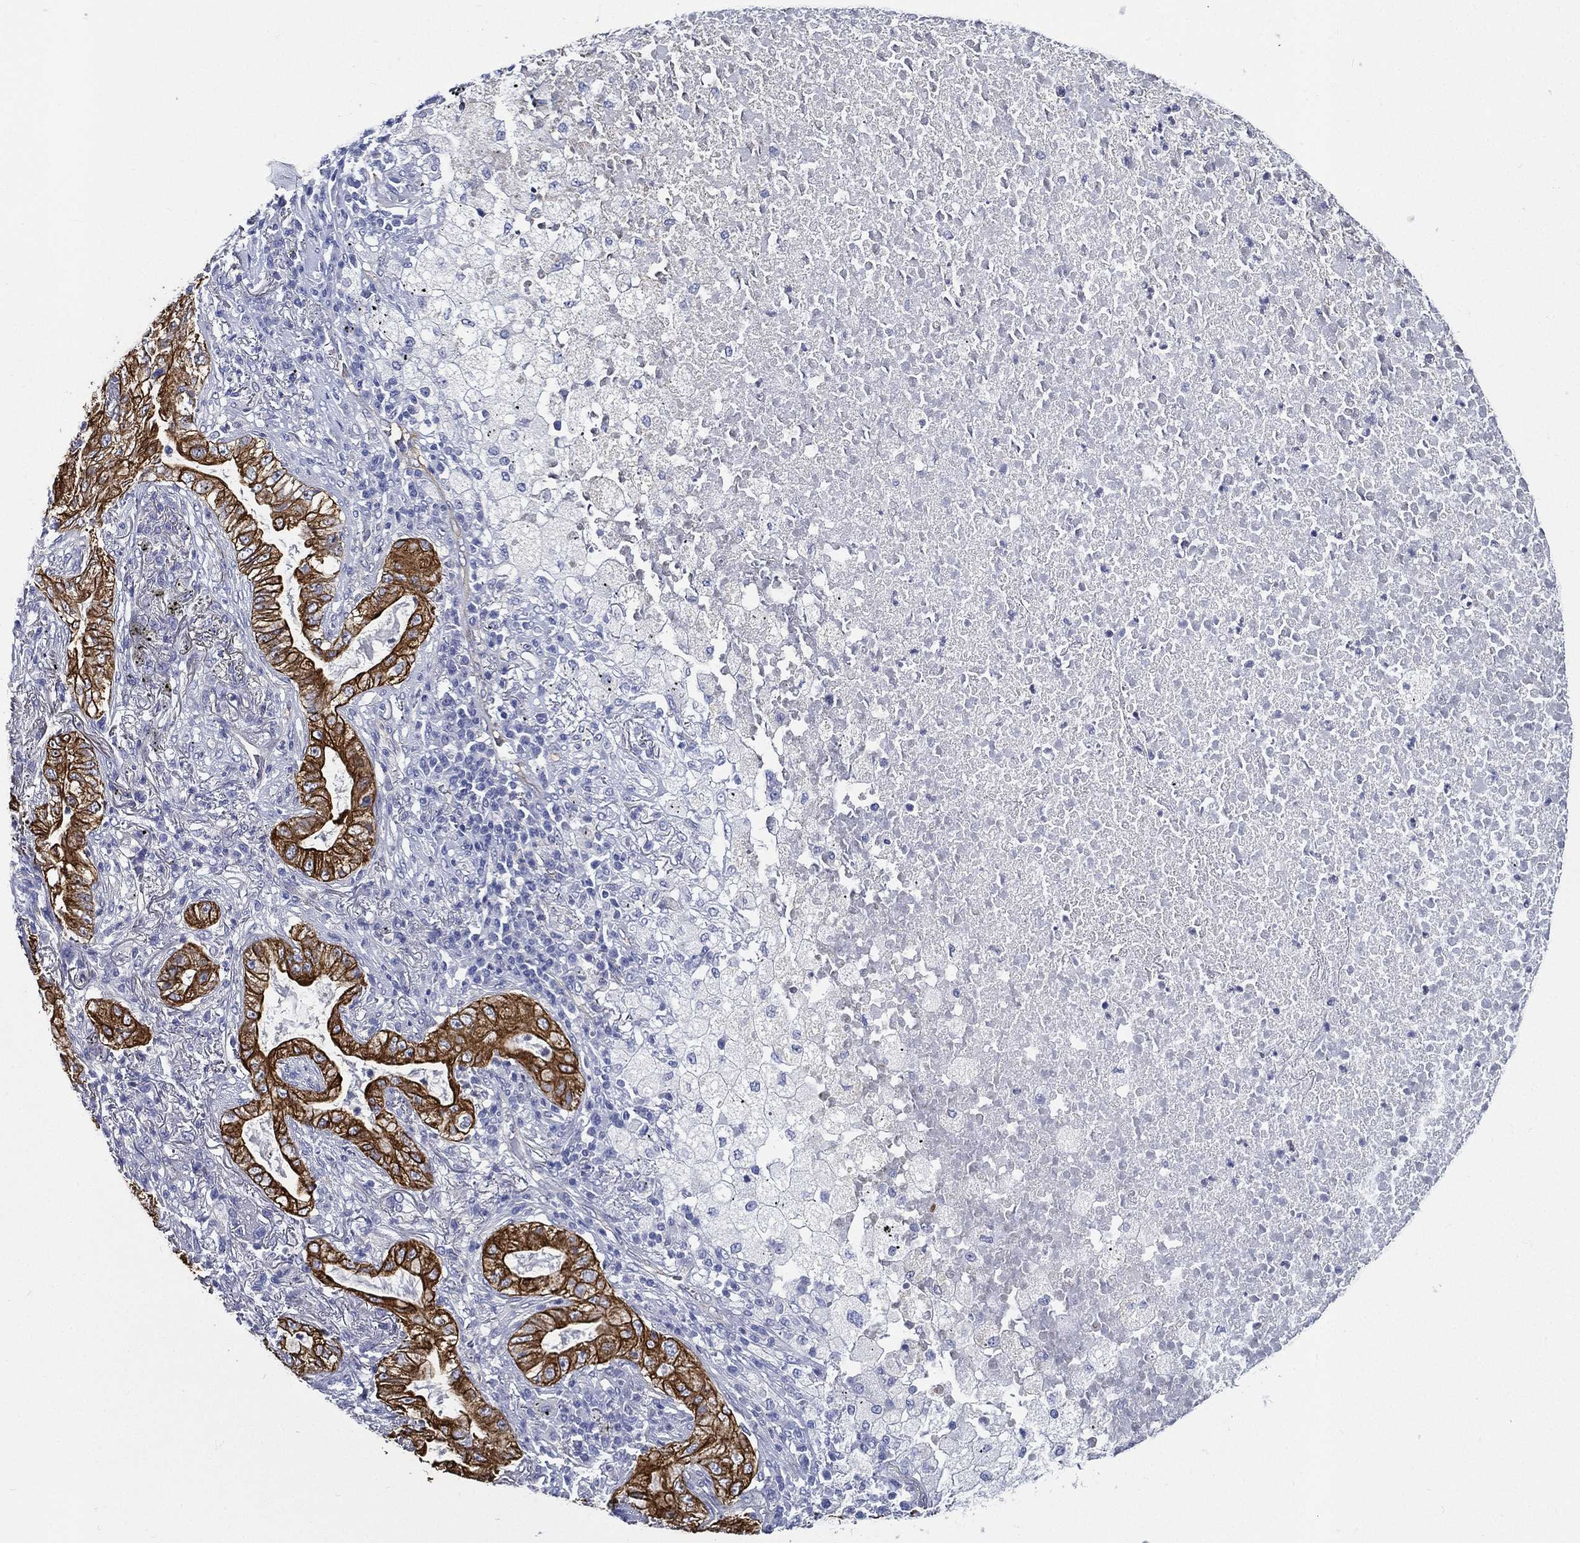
{"staining": {"intensity": "strong", "quantity": ">75%", "location": "cytoplasmic/membranous"}, "tissue": "lung cancer", "cell_type": "Tumor cells", "image_type": "cancer", "snomed": [{"axis": "morphology", "description": "Adenocarcinoma, NOS"}, {"axis": "topography", "description": "Lung"}], "caption": "Human lung adenocarcinoma stained with a protein marker shows strong staining in tumor cells.", "gene": "NEDD9", "patient": {"sex": "female", "age": 73}}